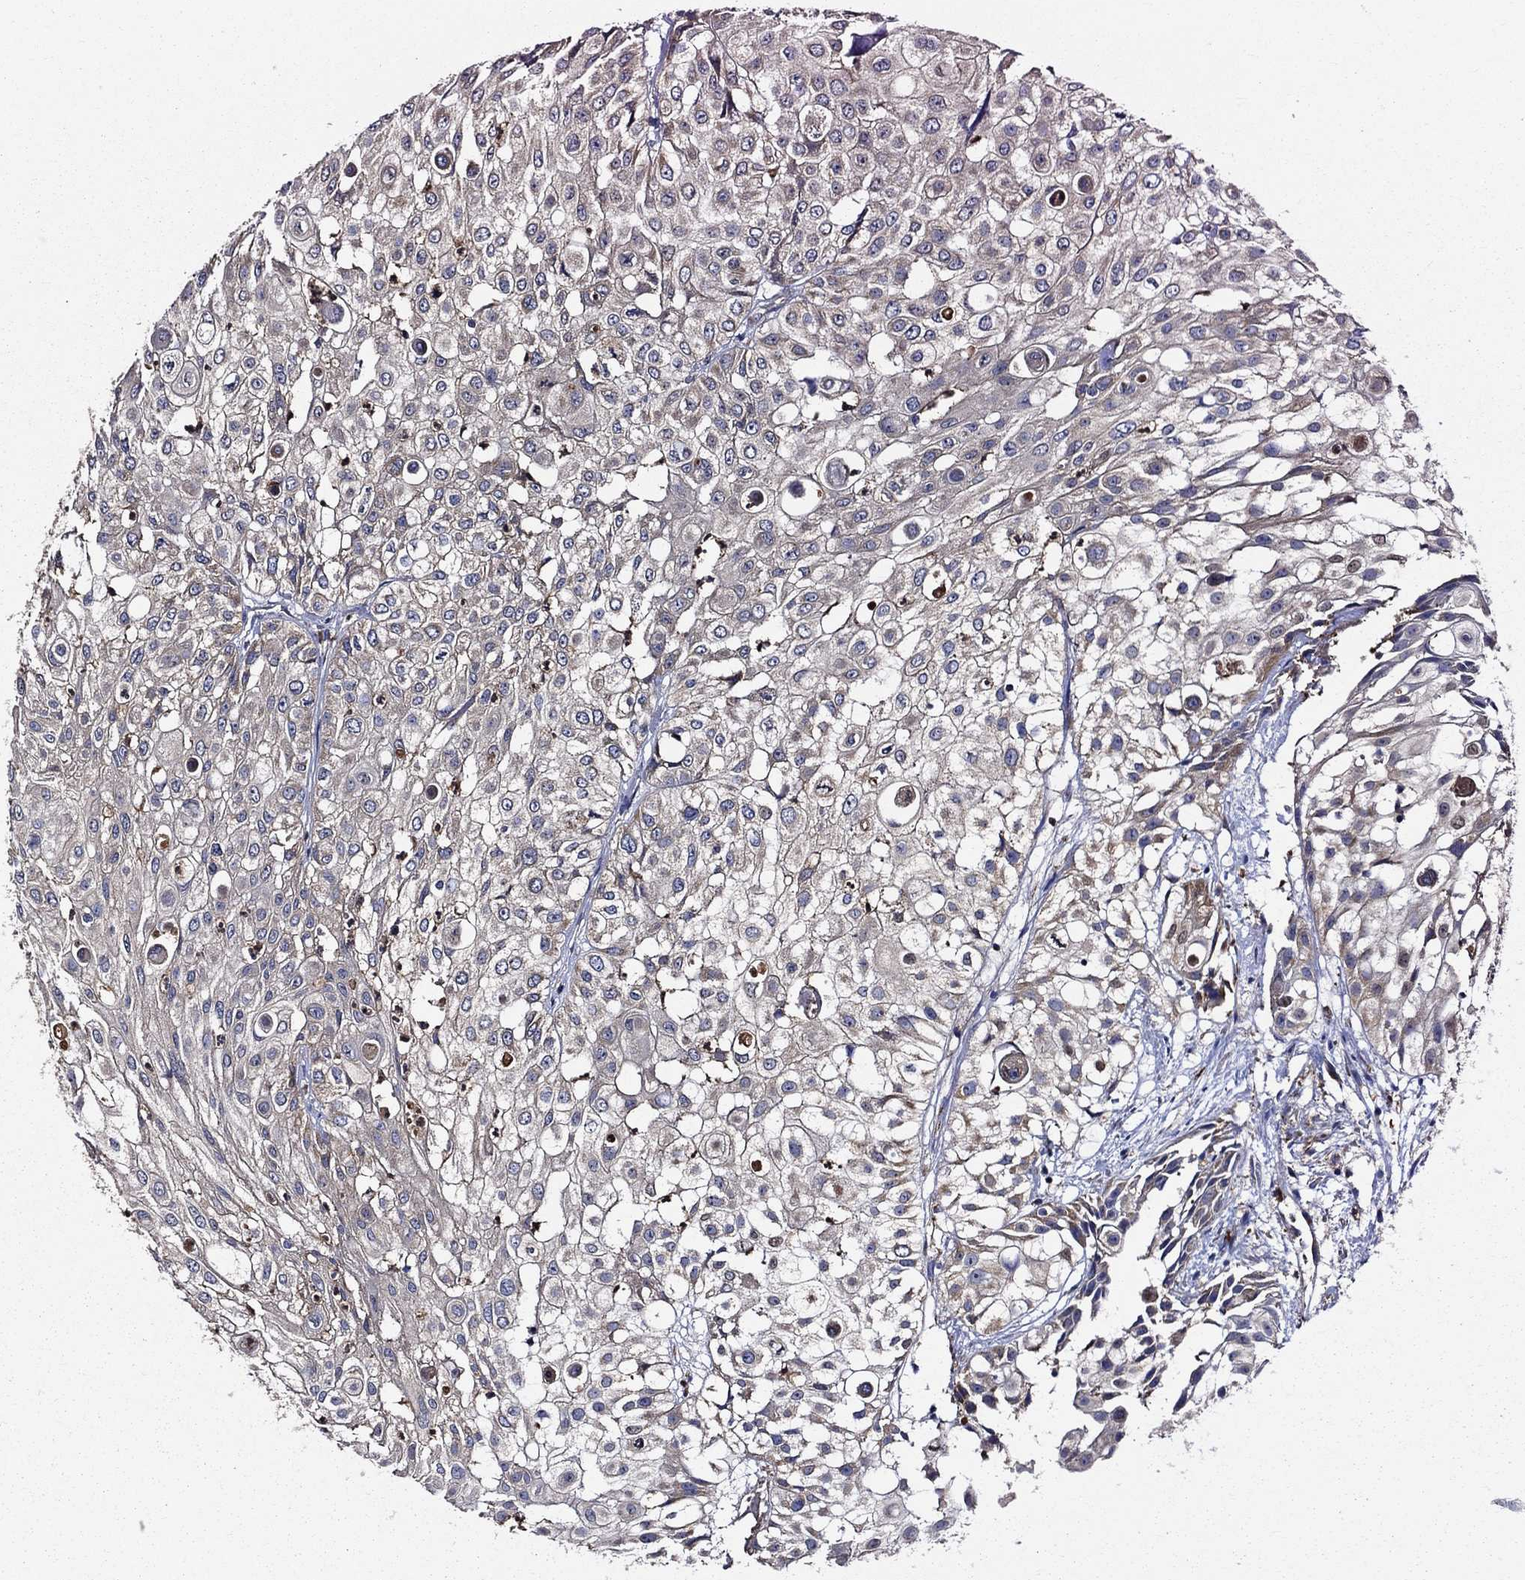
{"staining": {"intensity": "weak", "quantity": "<25%", "location": "cytoplasmic/membranous"}, "tissue": "urothelial cancer", "cell_type": "Tumor cells", "image_type": "cancer", "snomed": [{"axis": "morphology", "description": "Urothelial carcinoma, High grade"}, {"axis": "topography", "description": "Urinary bladder"}], "caption": "The image displays no staining of tumor cells in high-grade urothelial carcinoma.", "gene": "PRDX4", "patient": {"sex": "female", "age": 79}}